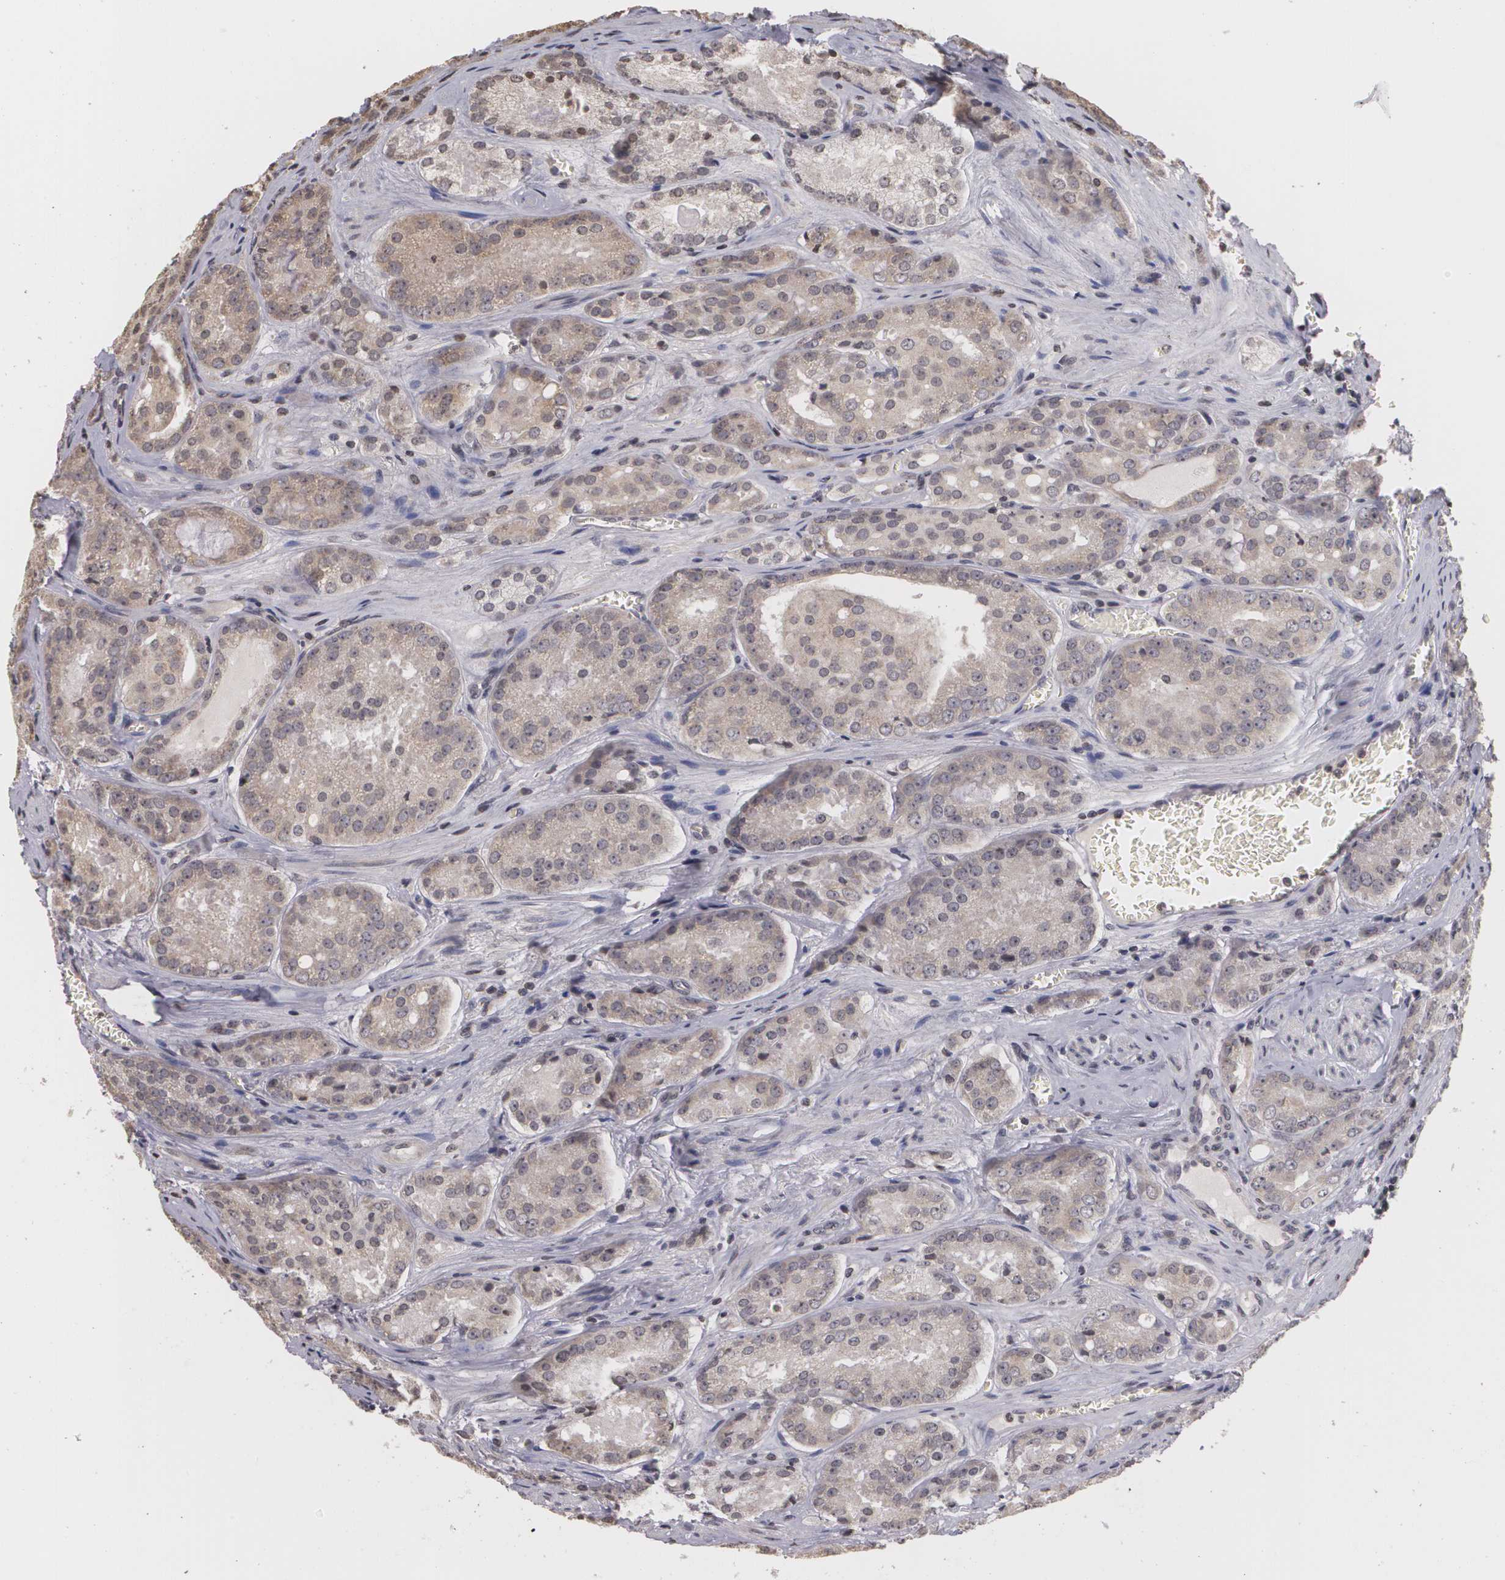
{"staining": {"intensity": "negative", "quantity": "none", "location": "none"}, "tissue": "prostate cancer", "cell_type": "Tumor cells", "image_type": "cancer", "snomed": [{"axis": "morphology", "description": "Adenocarcinoma, Medium grade"}, {"axis": "topography", "description": "Prostate"}], "caption": "This is an immunohistochemistry (IHC) micrograph of human adenocarcinoma (medium-grade) (prostate). There is no staining in tumor cells.", "gene": "THRB", "patient": {"sex": "male", "age": 60}}